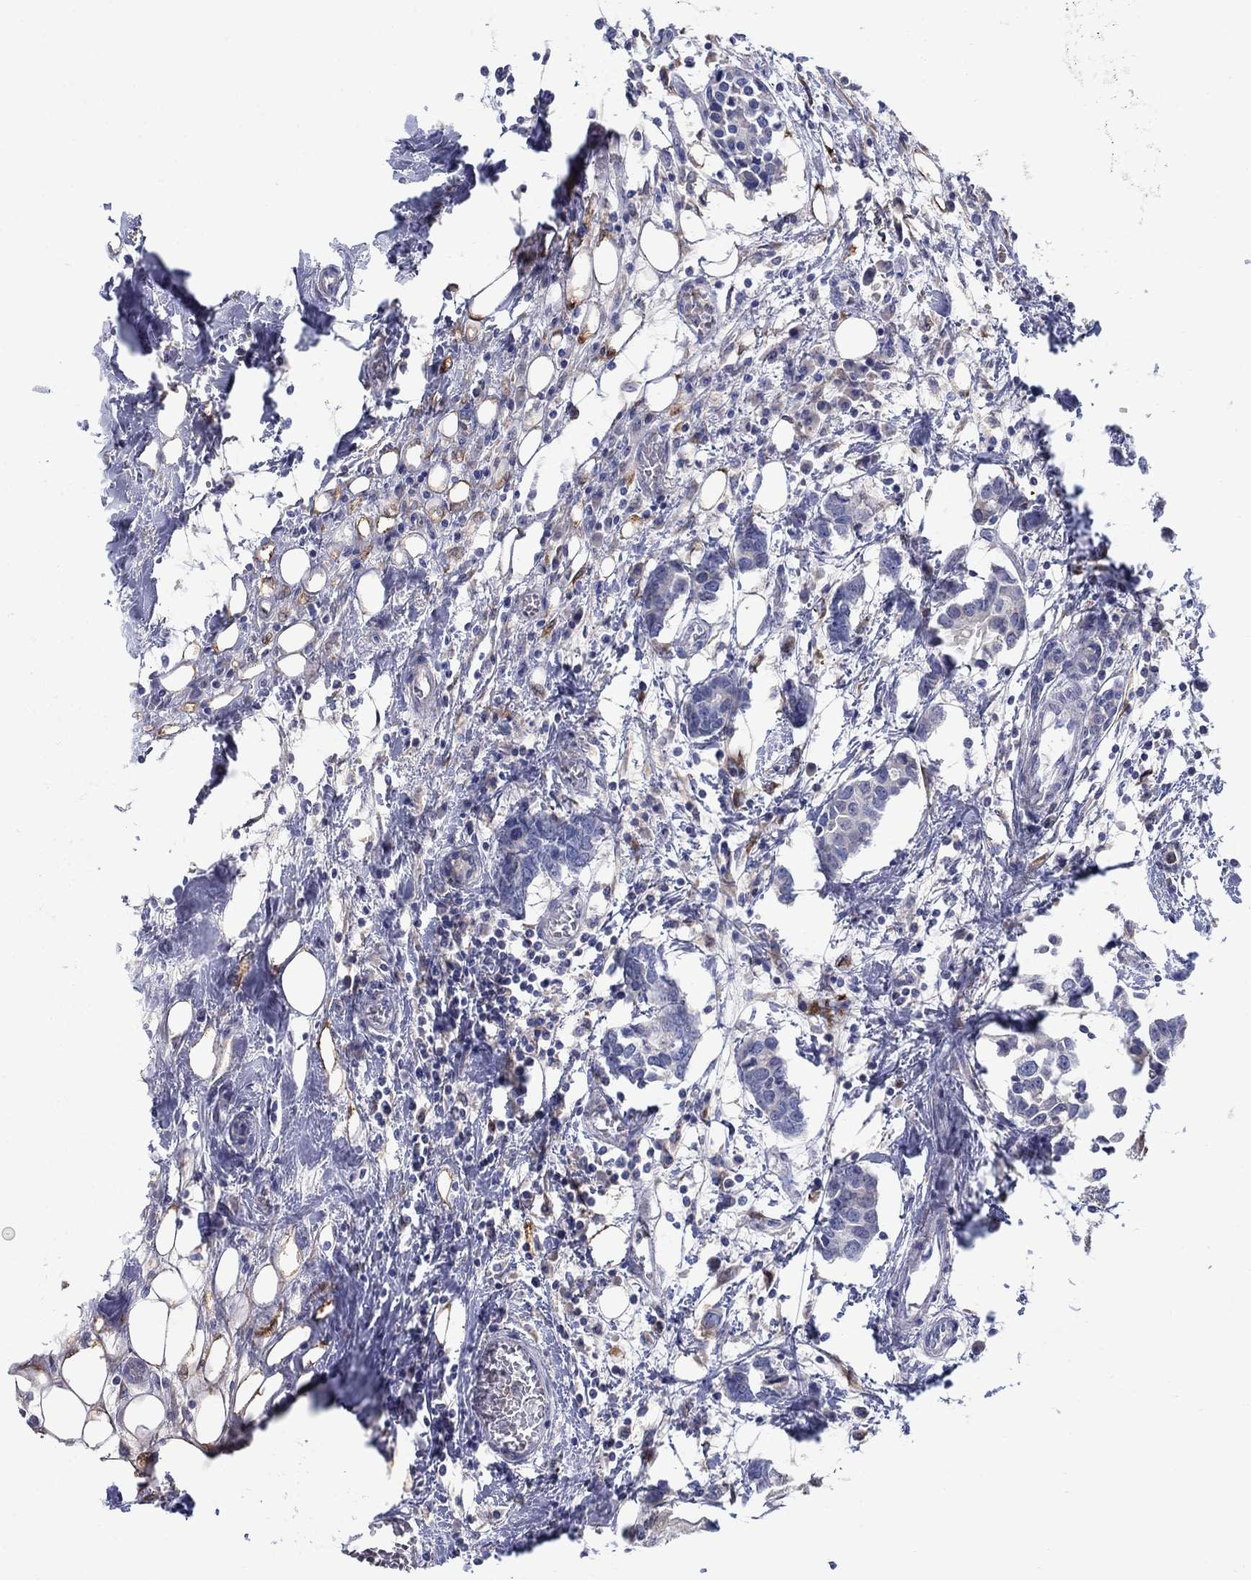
{"staining": {"intensity": "negative", "quantity": "none", "location": "none"}, "tissue": "breast cancer", "cell_type": "Tumor cells", "image_type": "cancer", "snomed": [{"axis": "morphology", "description": "Duct carcinoma"}, {"axis": "topography", "description": "Breast"}], "caption": "High power microscopy micrograph of an immunohistochemistry image of breast invasive ductal carcinoma, revealing no significant expression in tumor cells.", "gene": "REEP2", "patient": {"sex": "female", "age": 83}}